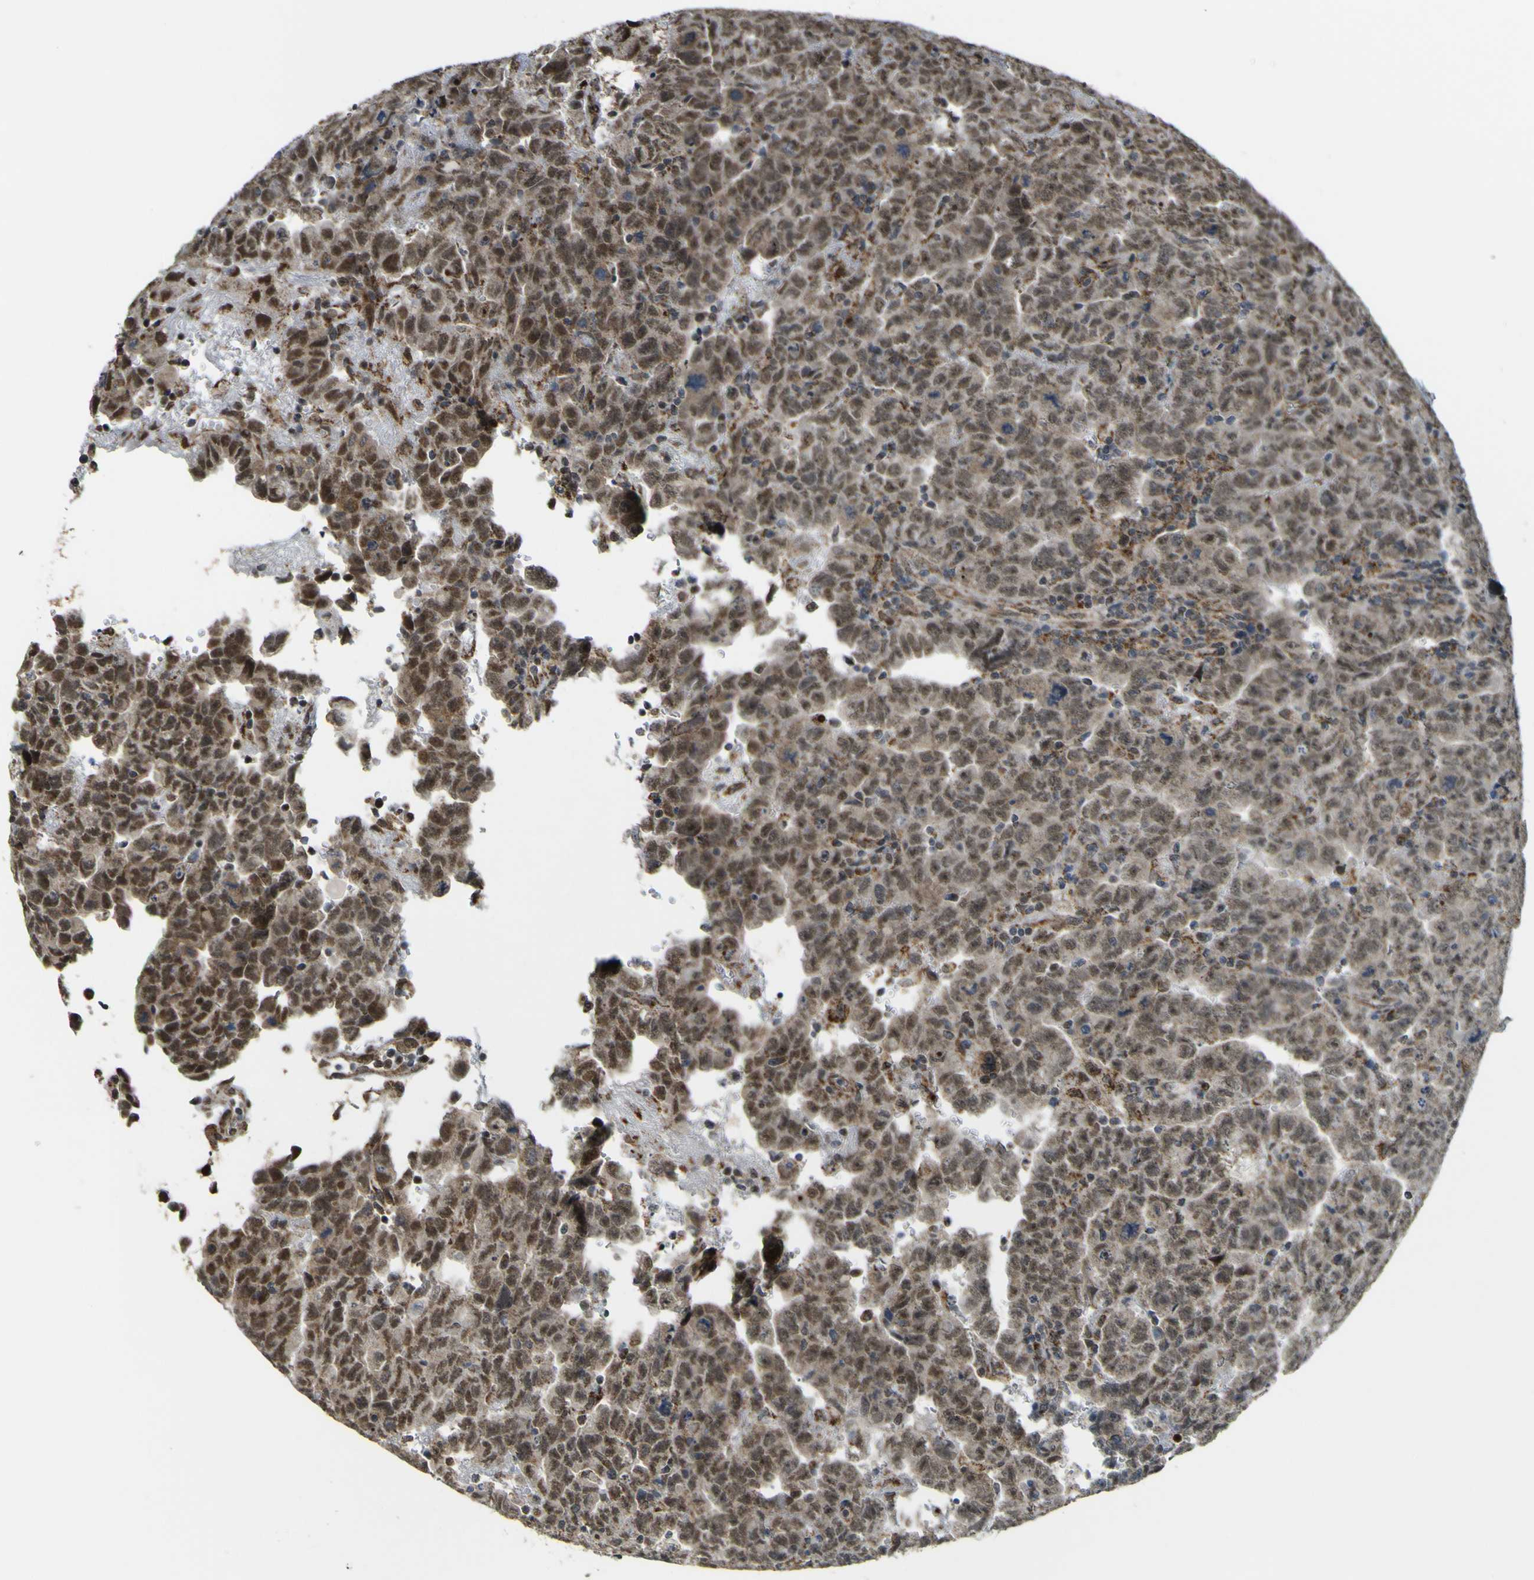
{"staining": {"intensity": "moderate", "quantity": ">75%", "location": "cytoplasmic/membranous,nuclear"}, "tissue": "testis cancer", "cell_type": "Tumor cells", "image_type": "cancer", "snomed": [{"axis": "morphology", "description": "Carcinoma, Embryonal, NOS"}, {"axis": "topography", "description": "Testis"}], "caption": "The immunohistochemical stain labels moderate cytoplasmic/membranous and nuclear positivity in tumor cells of testis embryonal carcinoma tissue.", "gene": "ACBD5", "patient": {"sex": "male", "age": 28}}